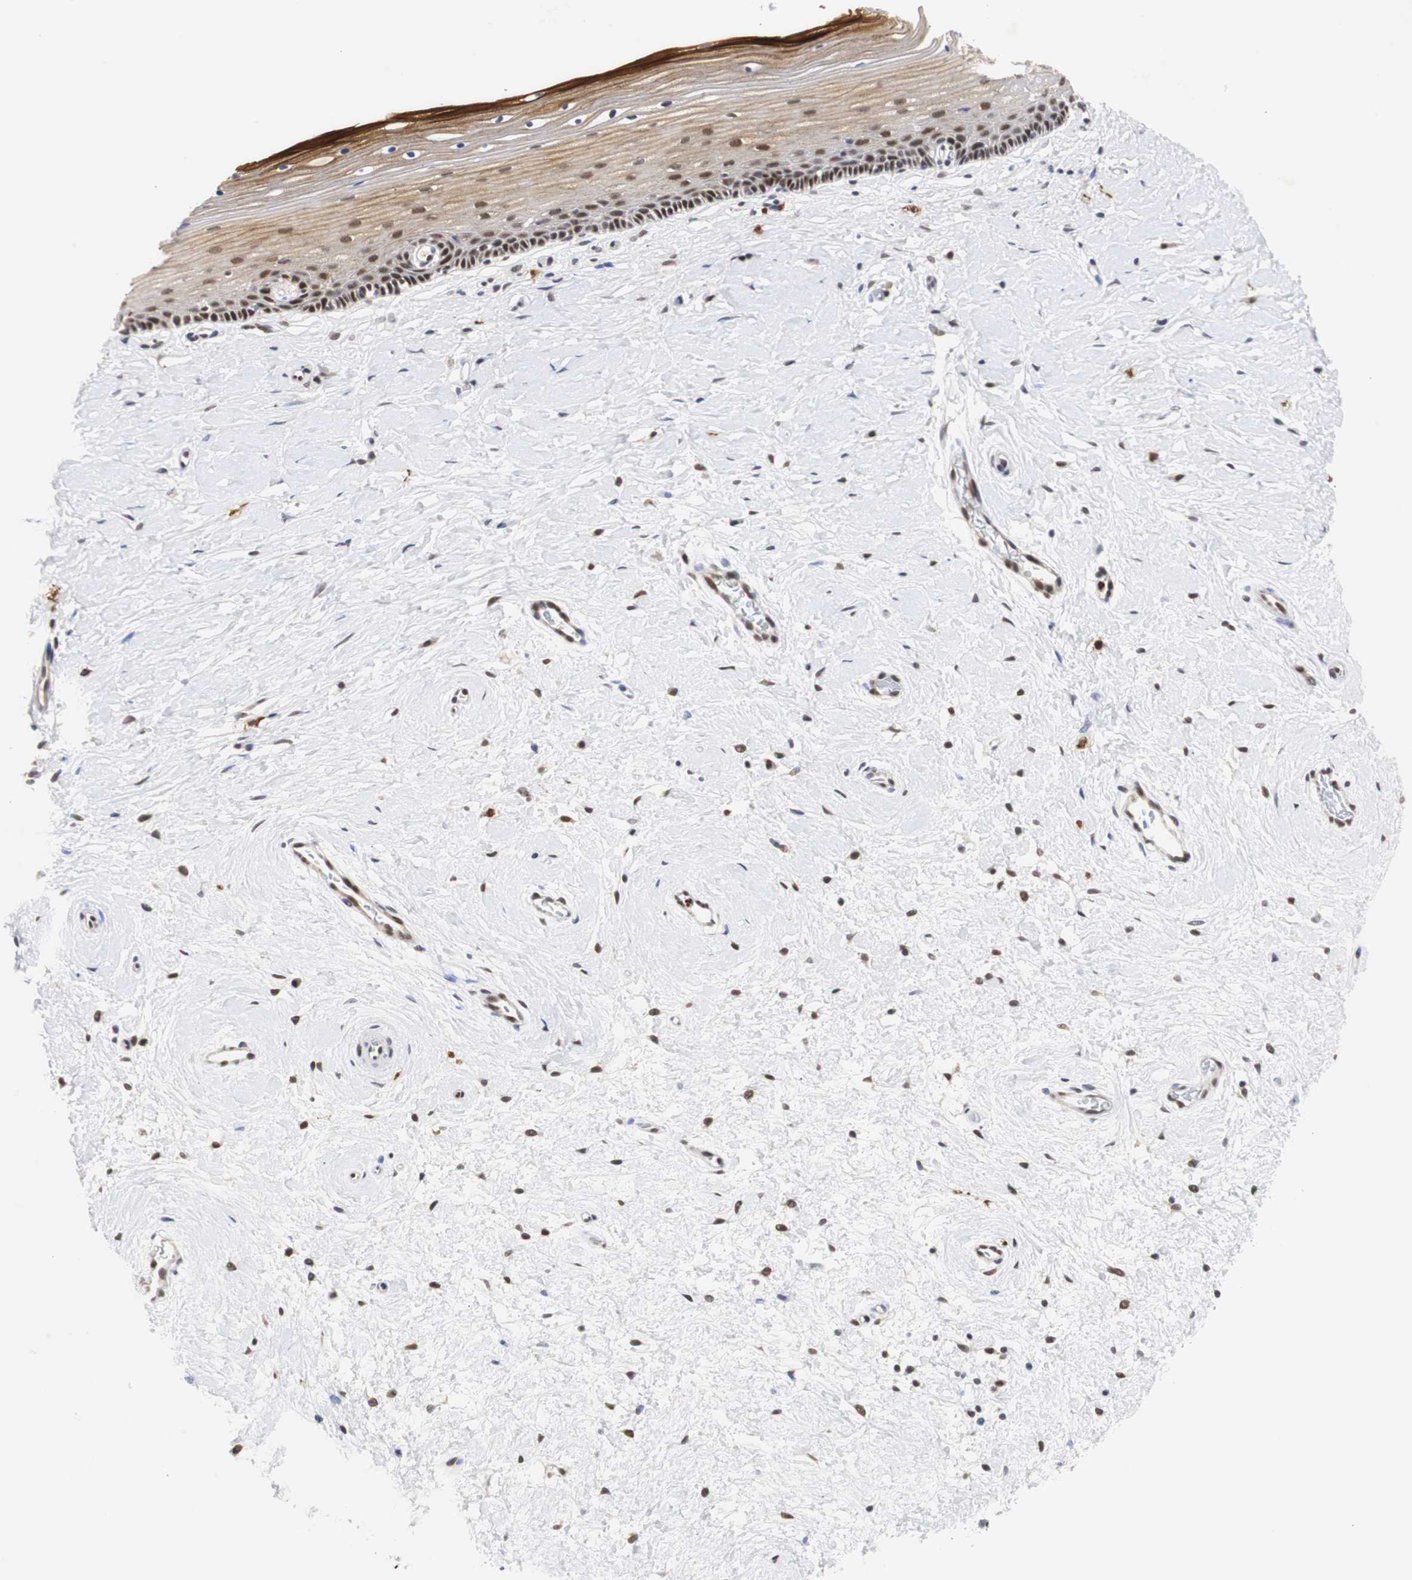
{"staining": {"intensity": "strong", "quantity": "25%-75%", "location": "nuclear"}, "tissue": "cervix", "cell_type": "Glandular cells", "image_type": "normal", "snomed": [{"axis": "morphology", "description": "Normal tissue, NOS"}, {"axis": "topography", "description": "Cervix"}], "caption": "This is a histology image of IHC staining of benign cervix, which shows strong expression in the nuclear of glandular cells.", "gene": "ZFC3H1", "patient": {"sex": "female", "age": 39}}